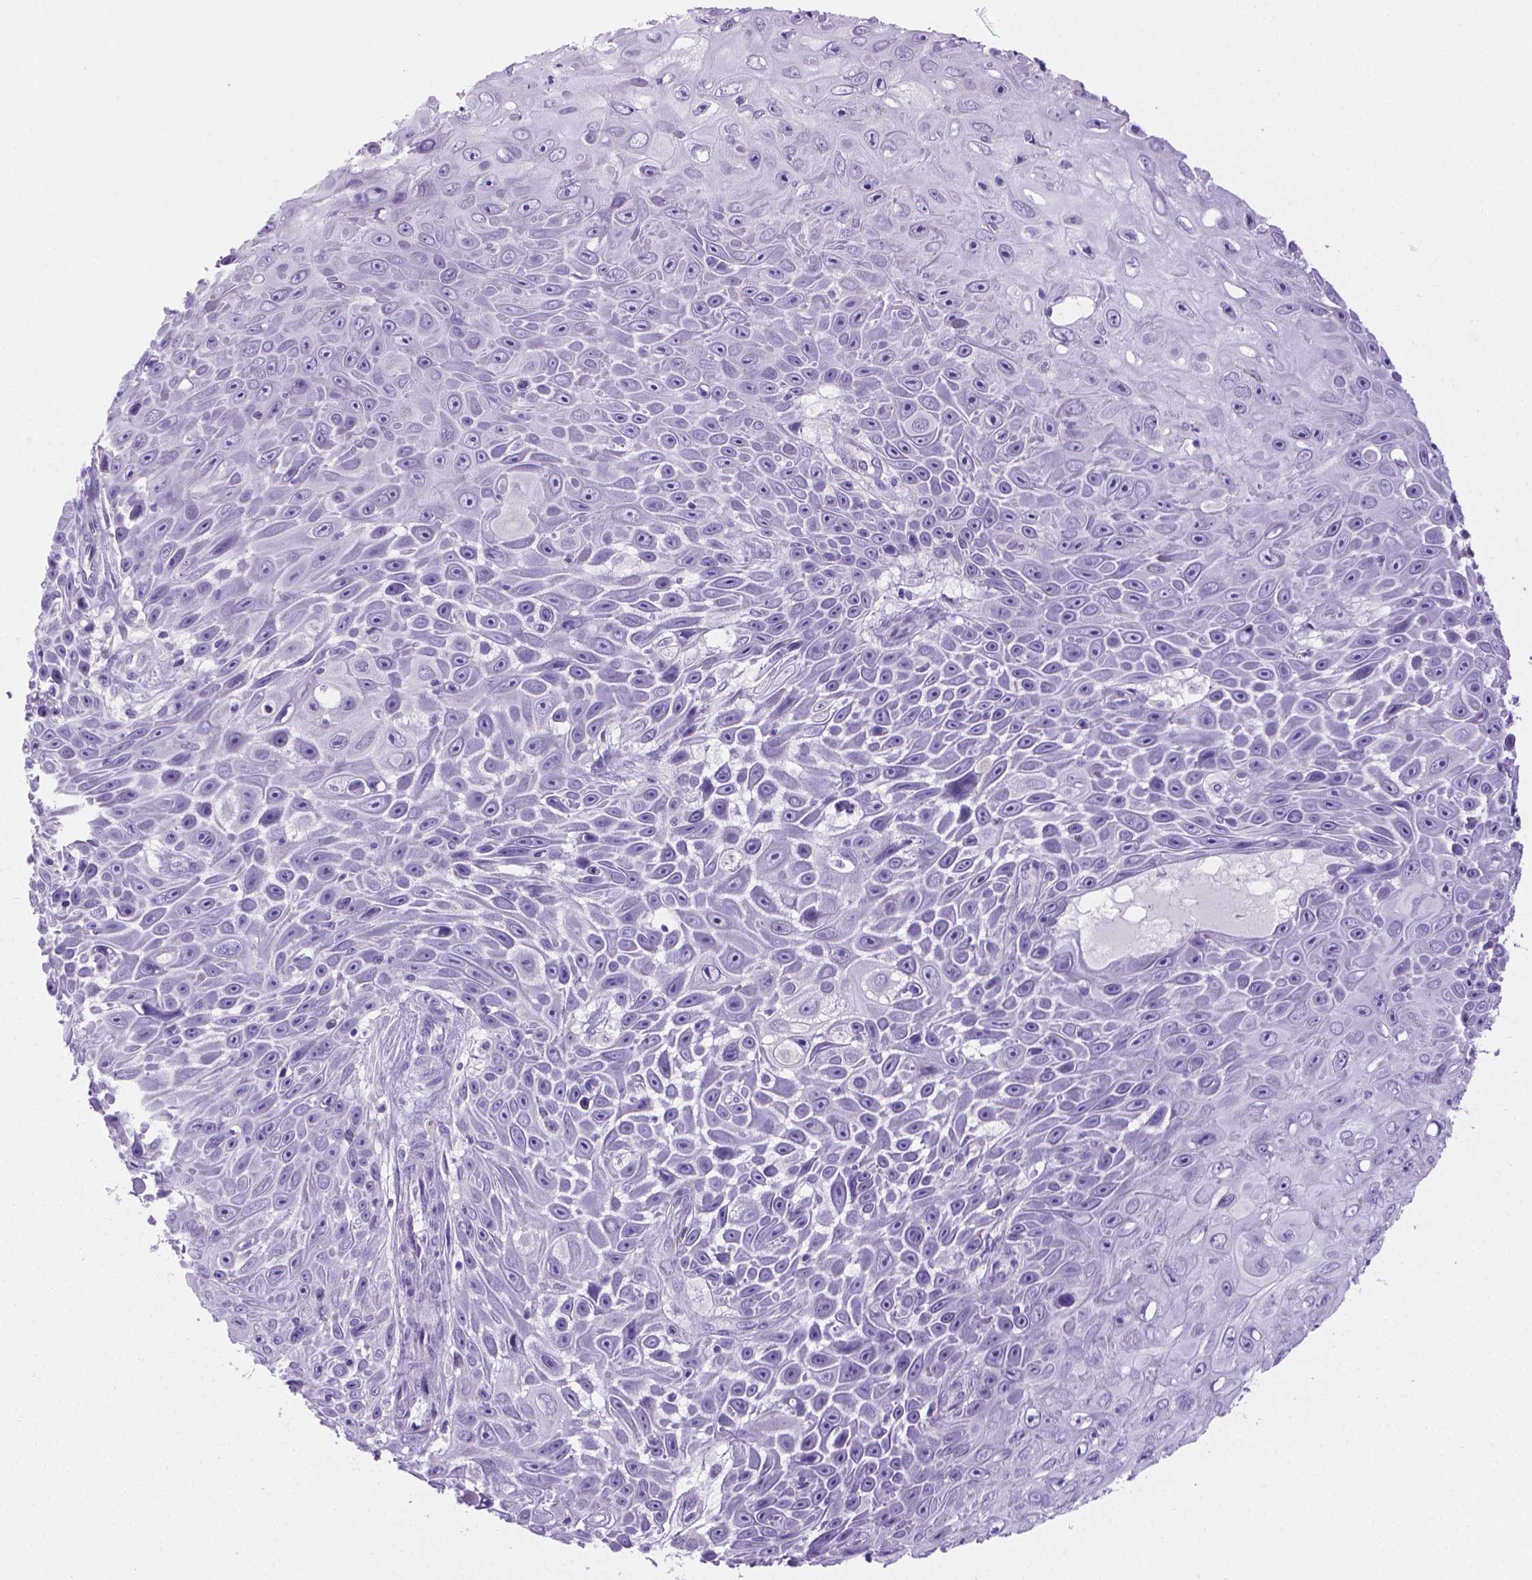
{"staining": {"intensity": "negative", "quantity": "none", "location": "none"}, "tissue": "skin cancer", "cell_type": "Tumor cells", "image_type": "cancer", "snomed": [{"axis": "morphology", "description": "Squamous cell carcinoma, NOS"}, {"axis": "topography", "description": "Skin"}], "caption": "Immunohistochemical staining of skin cancer demonstrates no significant staining in tumor cells.", "gene": "SPAG6", "patient": {"sex": "male", "age": 82}}